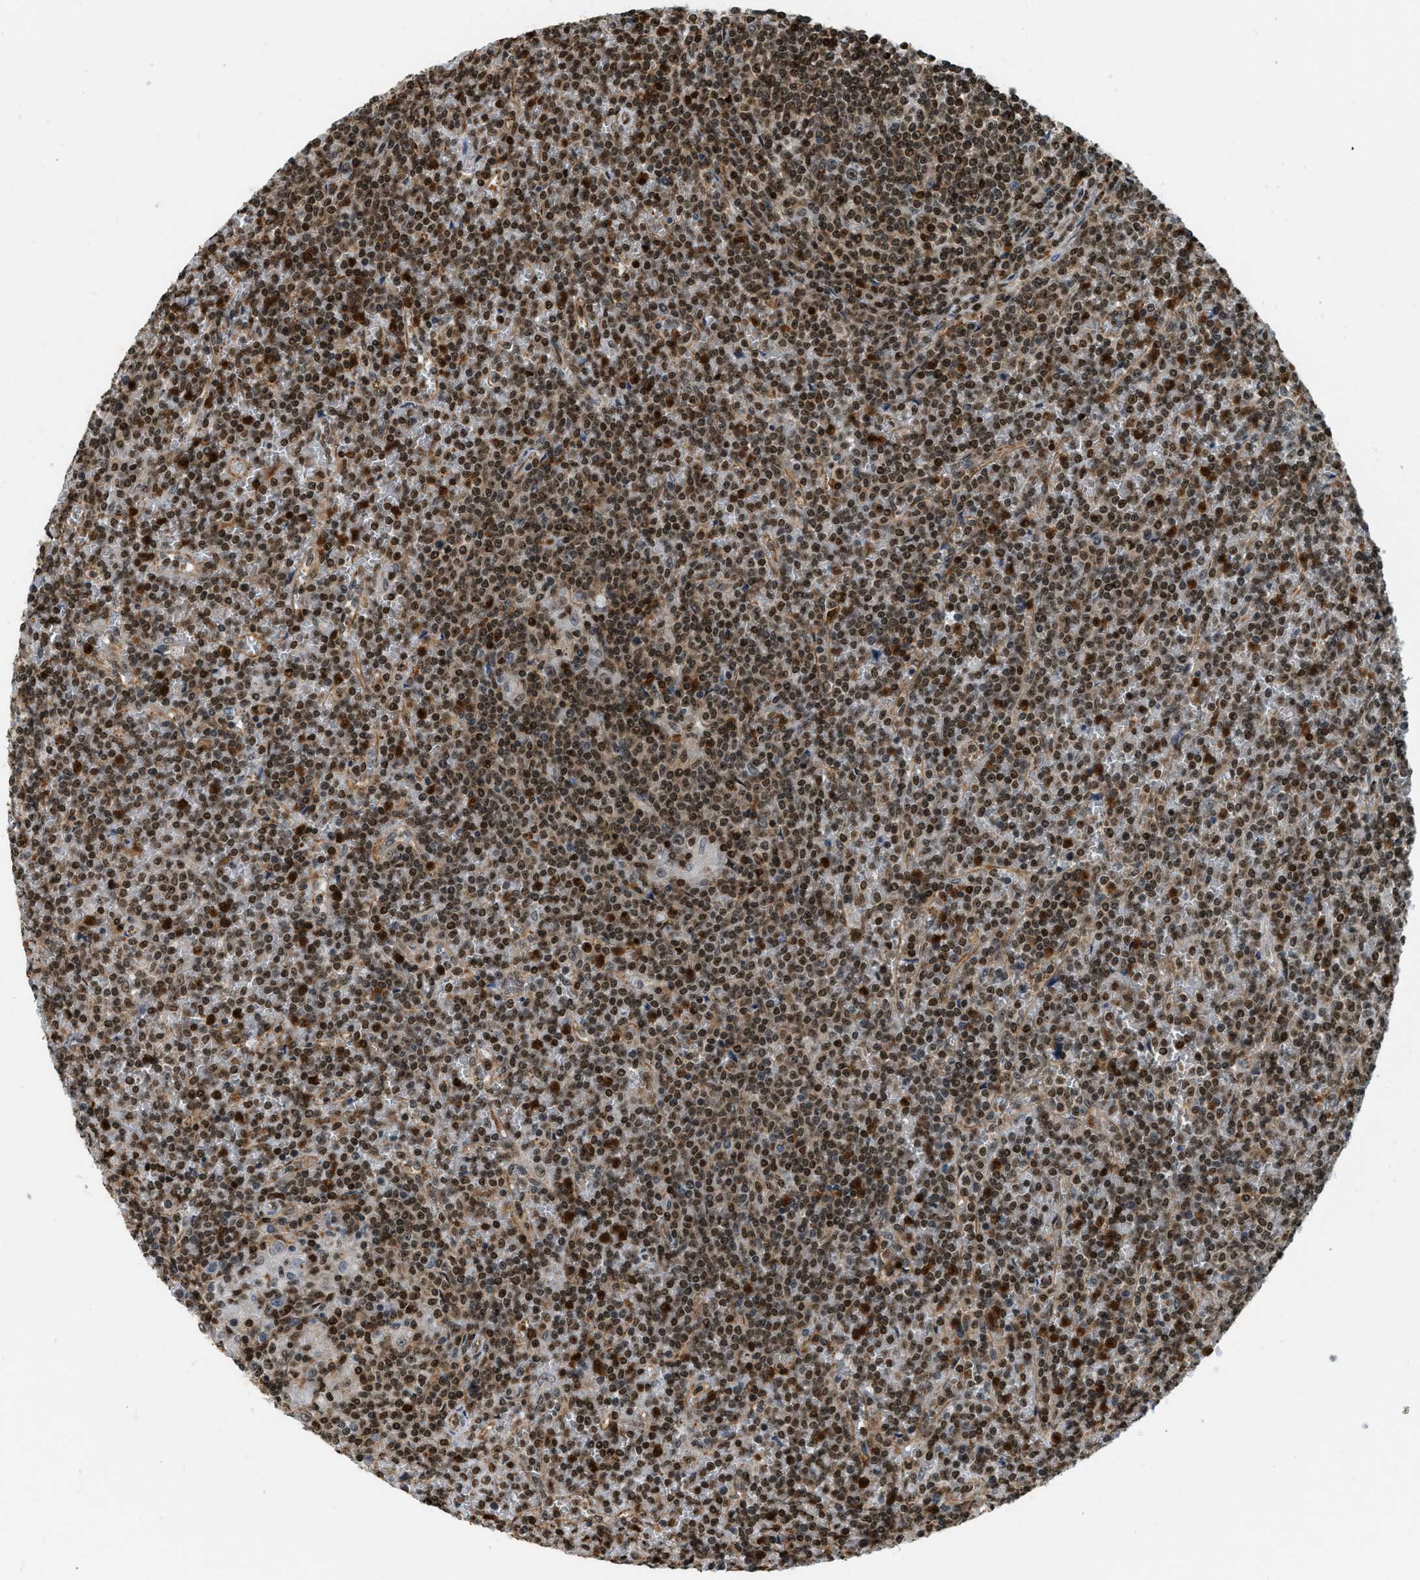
{"staining": {"intensity": "strong", "quantity": ">75%", "location": "nuclear"}, "tissue": "lymphoma", "cell_type": "Tumor cells", "image_type": "cancer", "snomed": [{"axis": "morphology", "description": "Malignant lymphoma, non-Hodgkin's type, Low grade"}, {"axis": "topography", "description": "Spleen"}], "caption": "Malignant lymphoma, non-Hodgkin's type (low-grade) stained for a protein (brown) demonstrates strong nuclear positive expression in about >75% of tumor cells.", "gene": "E2F1", "patient": {"sex": "female", "age": 19}}